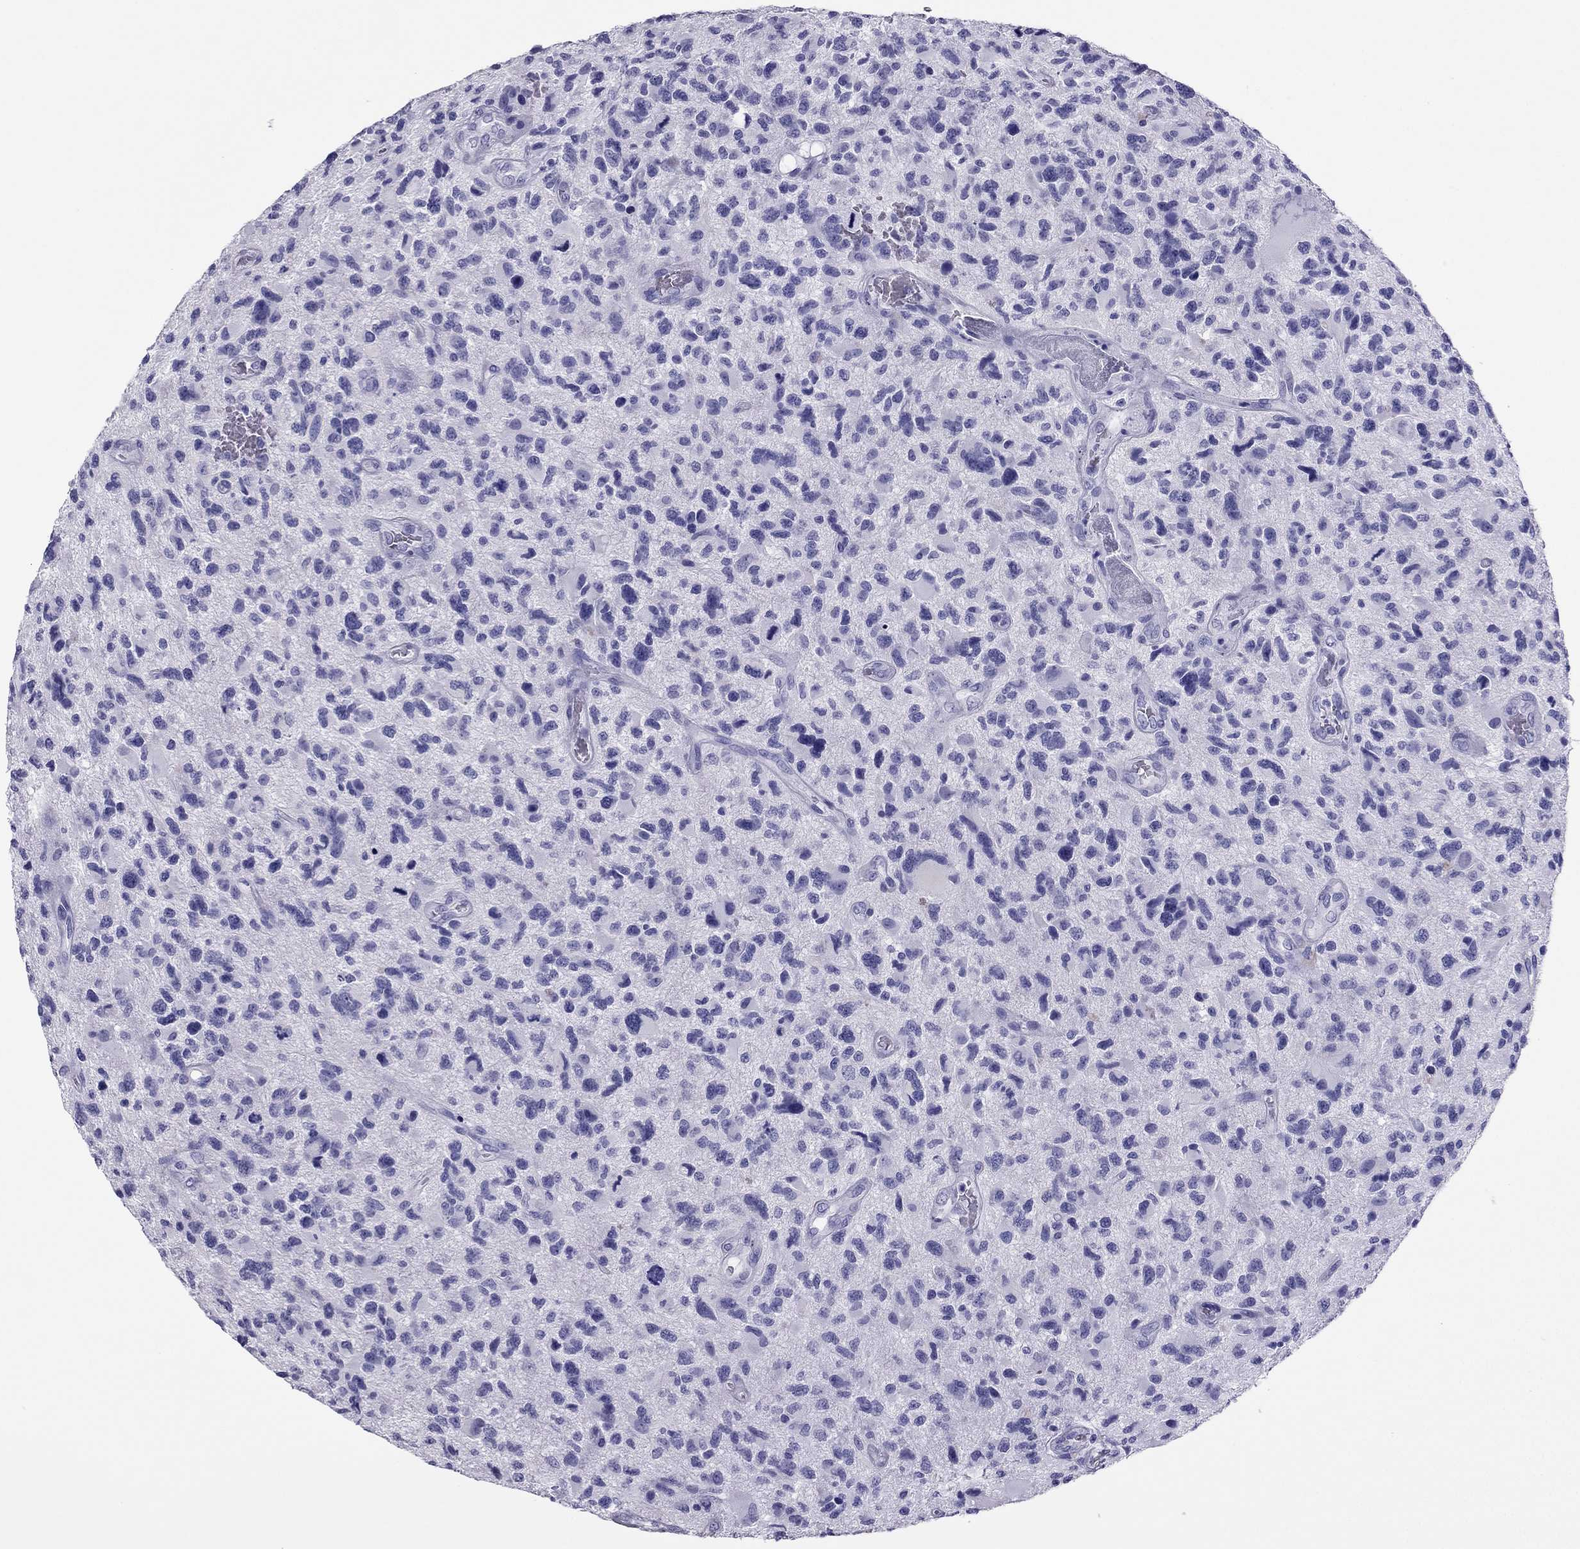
{"staining": {"intensity": "negative", "quantity": "none", "location": "none"}, "tissue": "glioma", "cell_type": "Tumor cells", "image_type": "cancer", "snomed": [{"axis": "morphology", "description": "Glioma, malignant, NOS"}, {"axis": "morphology", "description": "Glioma, malignant, High grade"}, {"axis": "topography", "description": "Brain"}], "caption": "A histopathology image of malignant glioma stained for a protein displays no brown staining in tumor cells.", "gene": "PDE6A", "patient": {"sex": "female", "age": 71}}